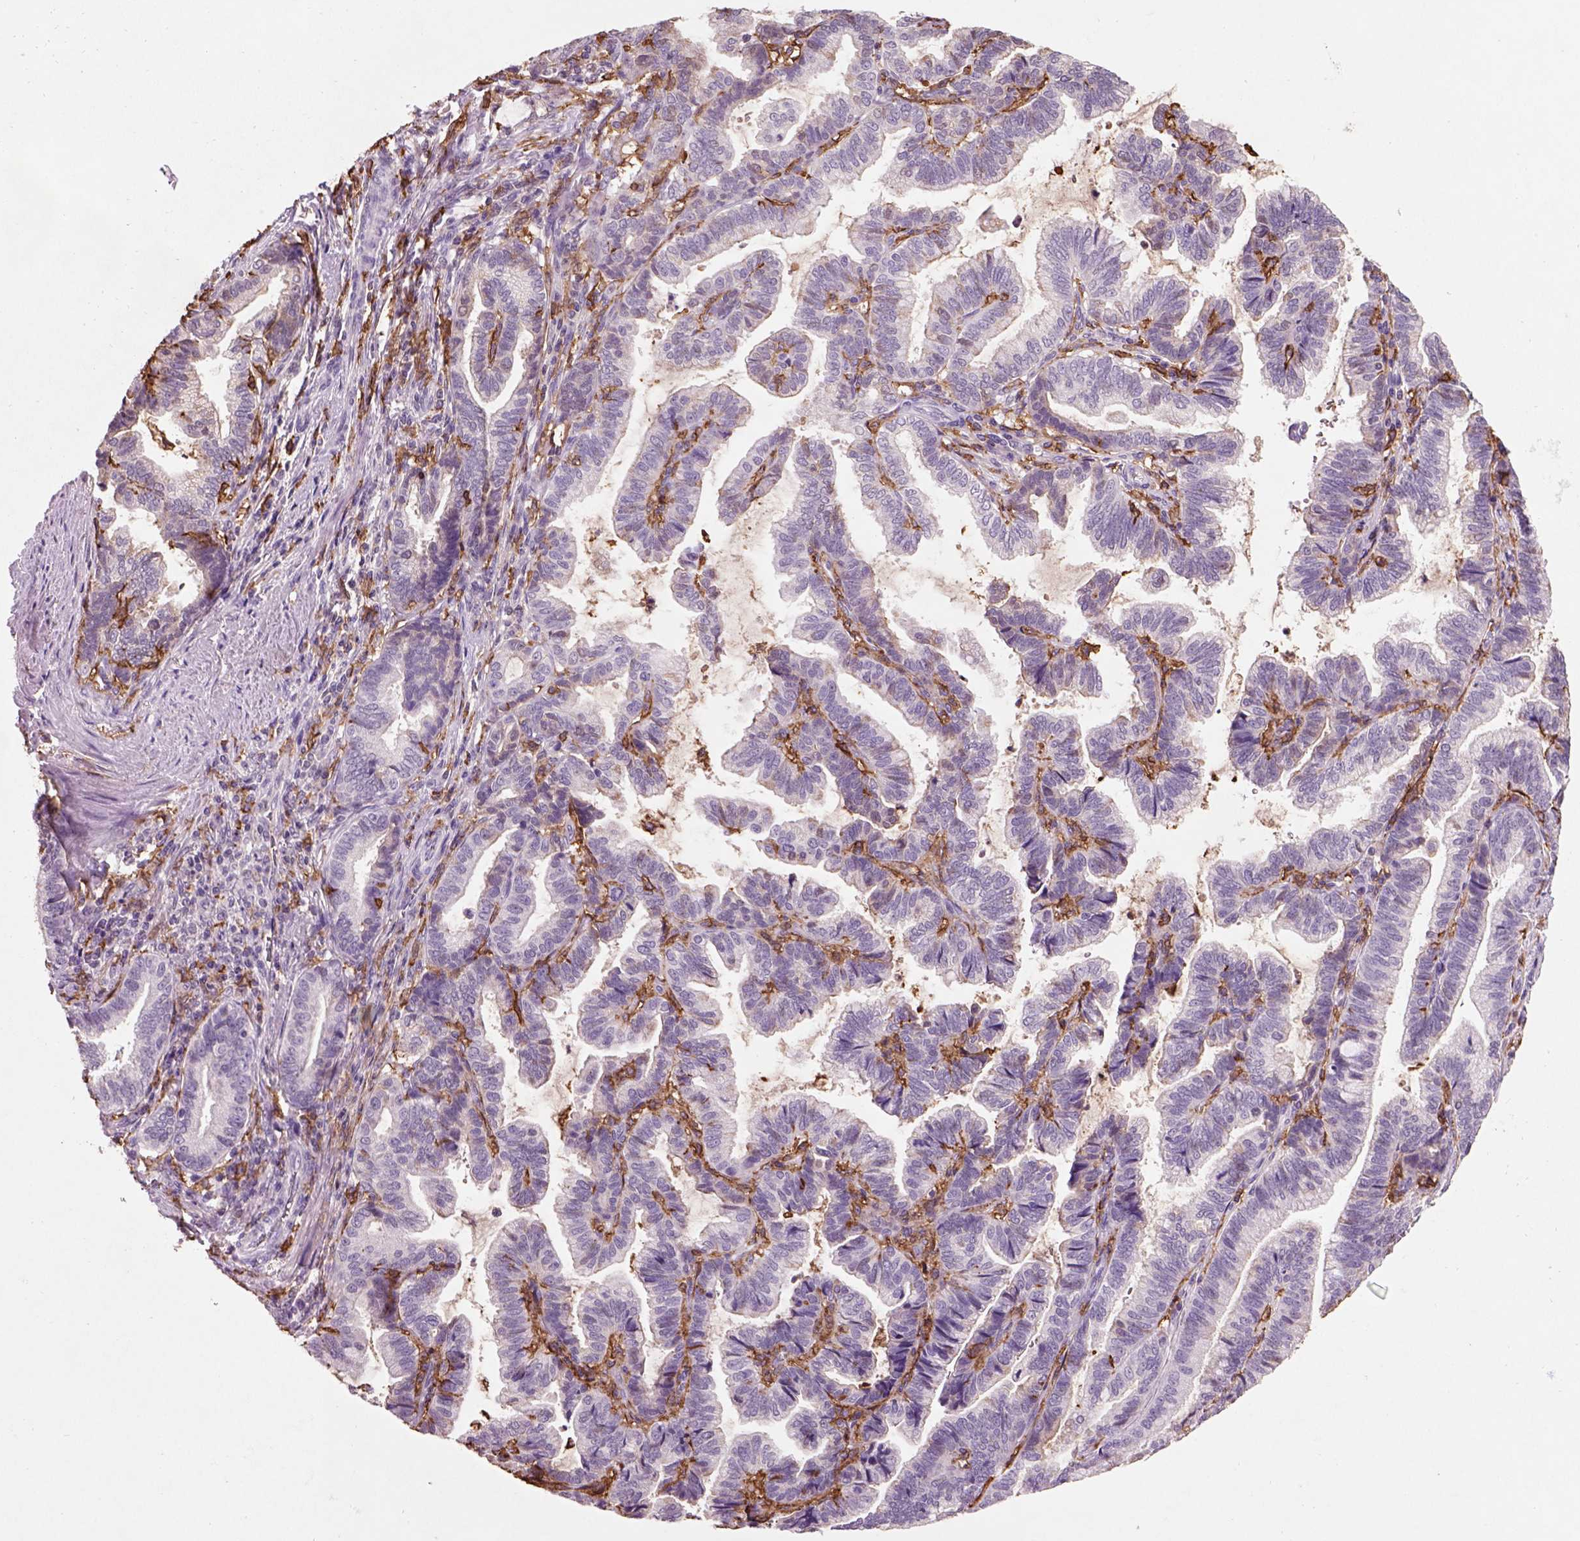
{"staining": {"intensity": "negative", "quantity": "none", "location": "none"}, "tissue": "stomach cancer", "cell_type": "Tumor cells", "image_type": "cancer", "snomed": [{"axis": "morphology", "description": "Adenocarcinoma, NOS"}, {"axis": "topography", "description": "Stomach"}], "caption": "Tumor cells show no significant positivity in stomach adenocarcinoma.", "gene": "CD14", "patient": {"sex": "male", "age": 83}}